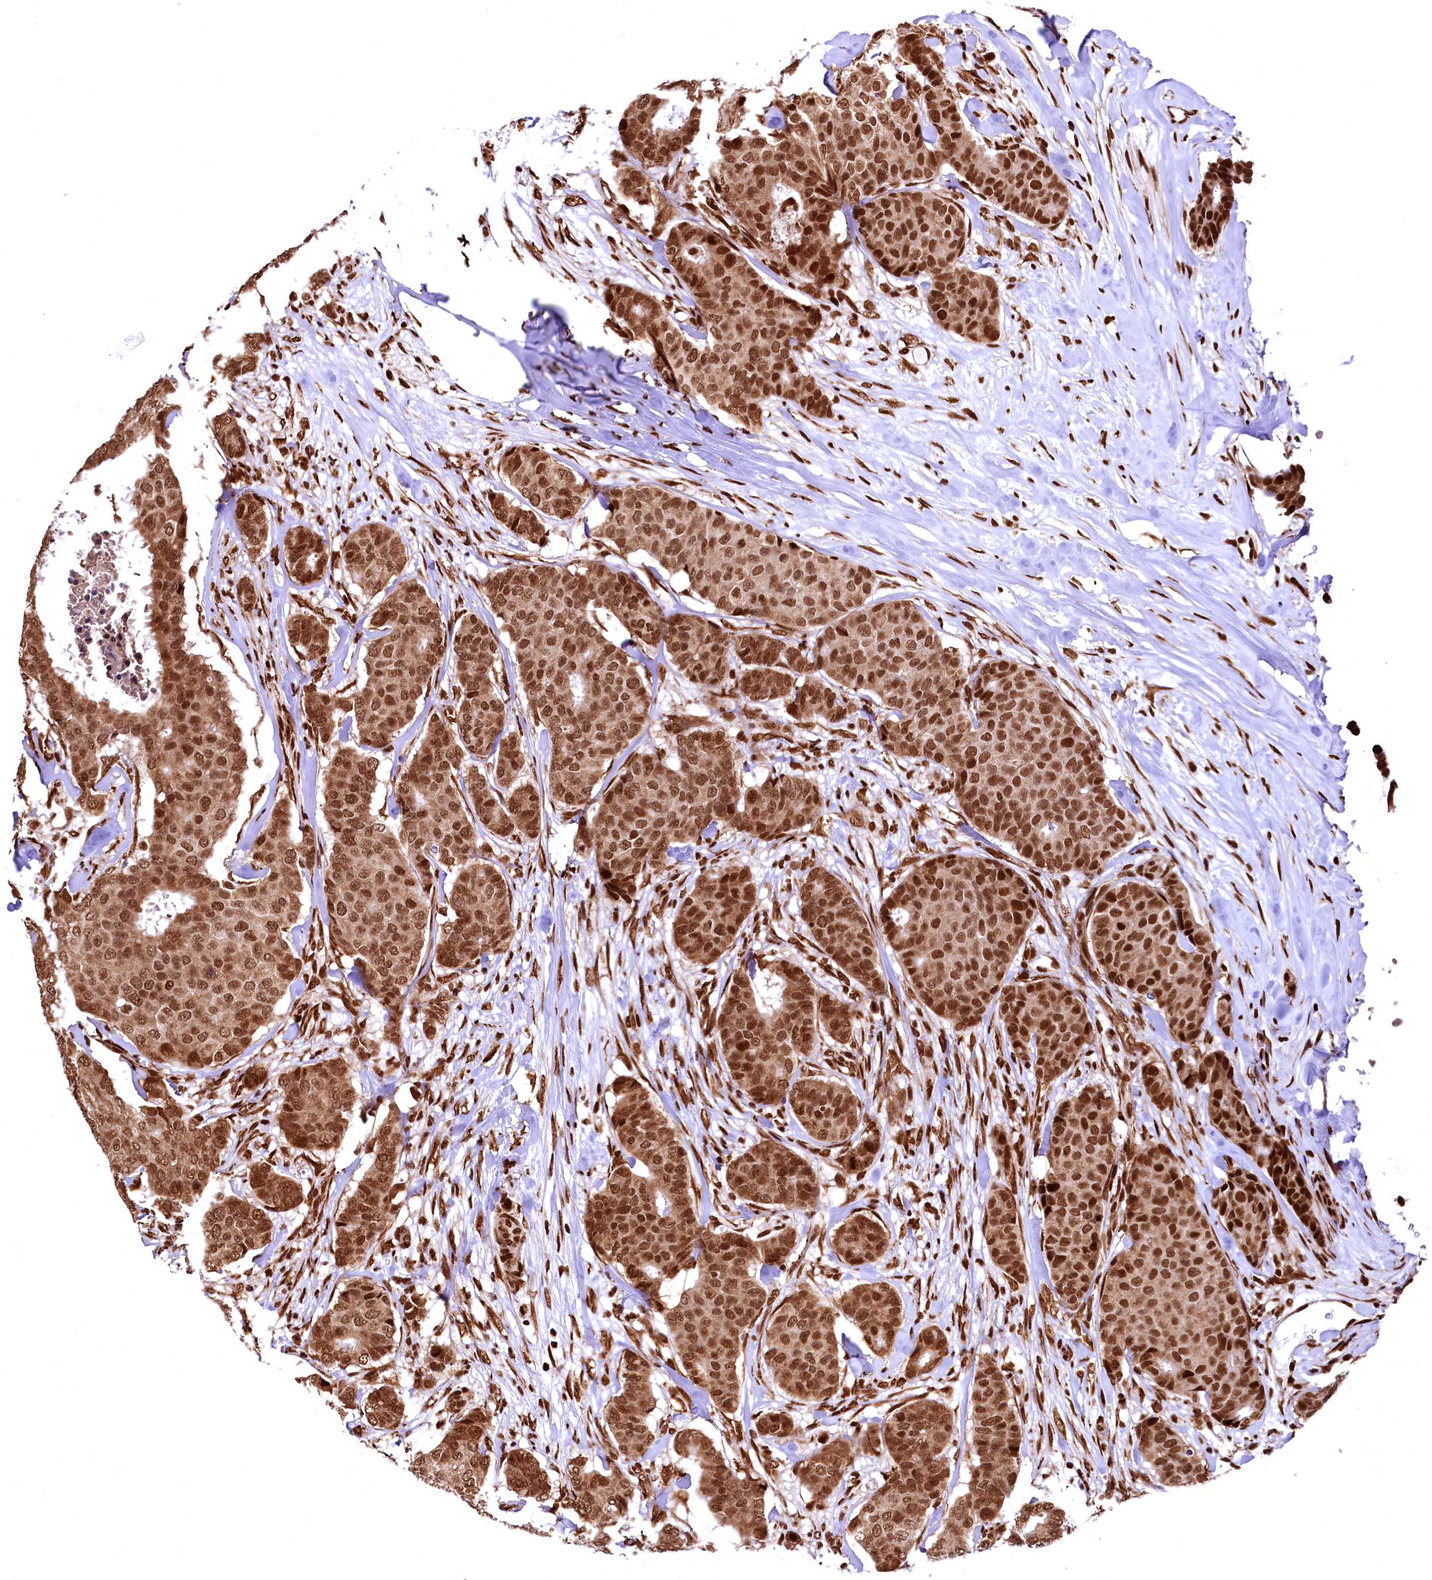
{"staining": {"intensity": "moderate", "quantity": ">75%", "location": "cytoplasmic/membranous,nuclear"}, "tissue": "breast cancer", "cell_type": "Tumor cells", "image_type": "cancer", "snomed": [{"axis": "morphology", "description": "Duct carcinoma"}, {"axis": "topography", "description": "Breast"}], "caption": "This image shows immunohistochemistry staining of breast cancer, with medium moderate cytoplasmic/membranous and nuclear staining in about >75% of tumor cells.", "gene": "PDS5B", "patient": {"sex": "female", "age": 75}}